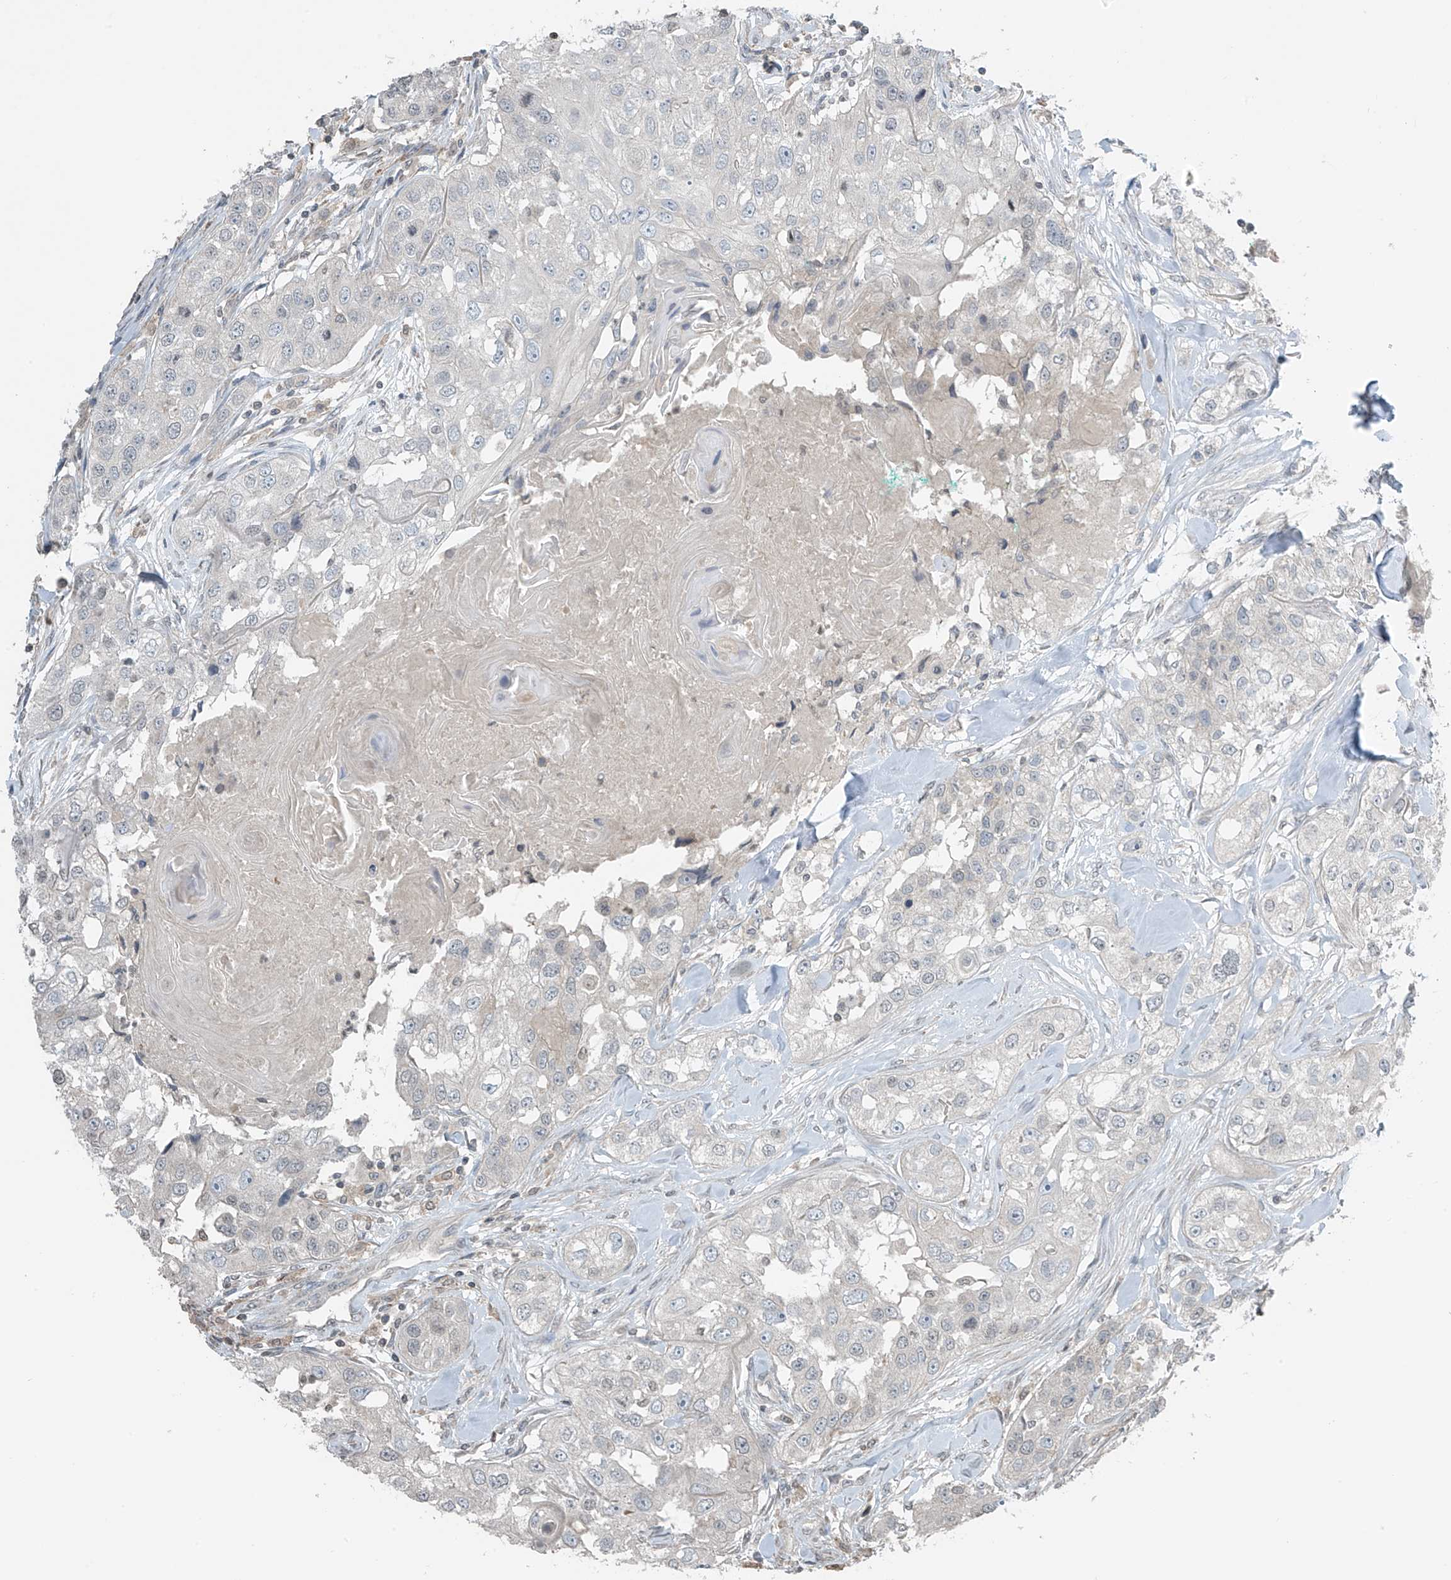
{"staining": {"intensity": "negative", "quantity": "none", "location": "none"}, "tissue": "head and neck cancer", "cell_type": "Tumor cells", "image_type": "cancer", "snomed": [{"axis": "morphology", "description": "Normal tissue, NOS"}, {"axis": "morphology", "description": "Squamous cell carcinoma, NOS"}, {"axis": "topography", "description": "Skeletal muscle"}, {"axis": "topography", "description": "Head-Neck"}], "caption": "IHC image of human squamous cell carcinoma (head and neck) stained for a protein (brown), which displays no expression in tumor cells.", "gene": "HOXA11", "patient": {"sex": "male", "age": 51}}